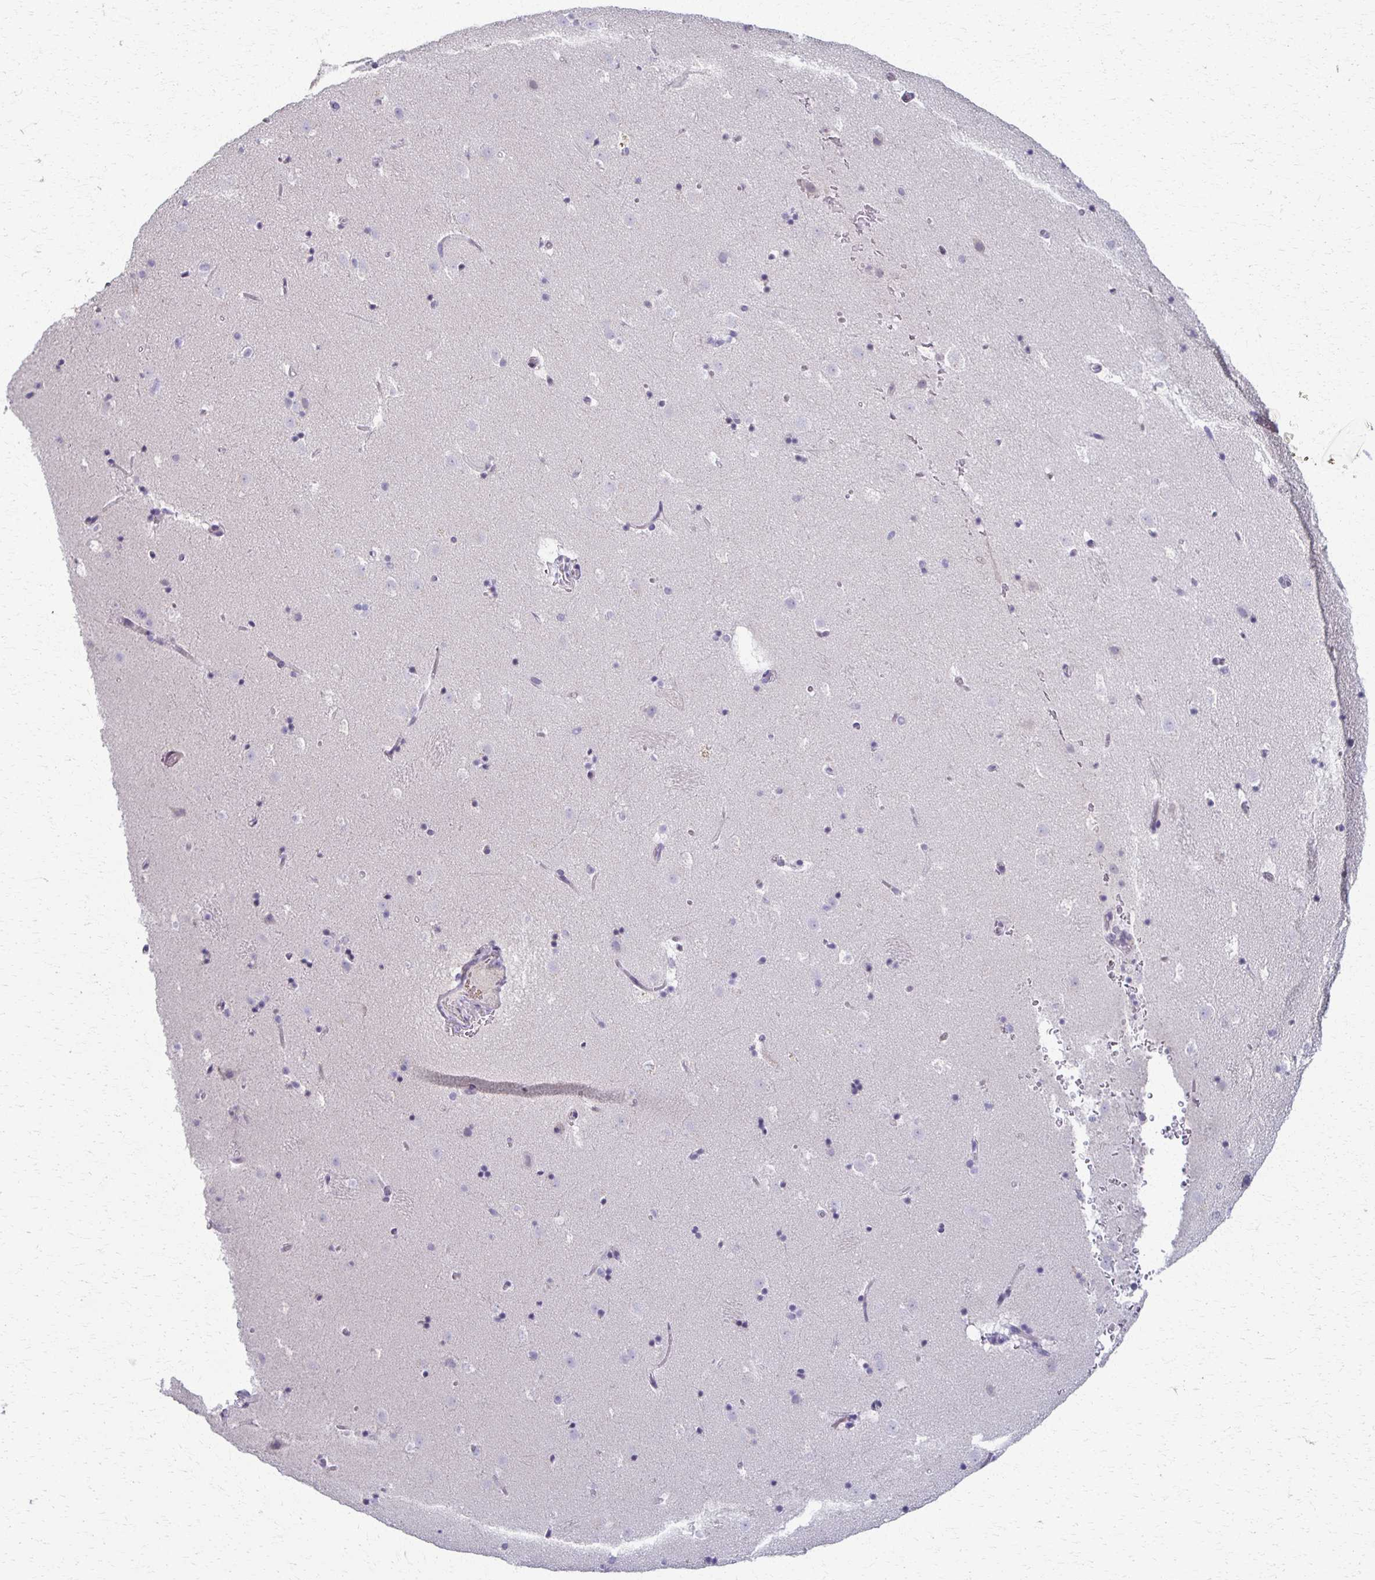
{"staining": {"intensity": "negative", "quantity": "none", "location": "none"}, "tissue": "caudate", "cell_type": "Glial cells", "image_type": "normal", "snomed": [{"axis": "morphology", "description": "Normal tissue, NOS"}, {"axis": "topography", "description": "Lateral ventricle wall"}], "caption": "This image is of benign caudate stained with immunohistochemistry (IHC) to label a protein in brown with the nuclei are counter-stained blue. There is no staining in glial cells. (Immunohistochemistry (ihc), brightfield microscopy, high magnification).", "gene": "FOXO4", "patient": {"sex": "male", "age": 37}}